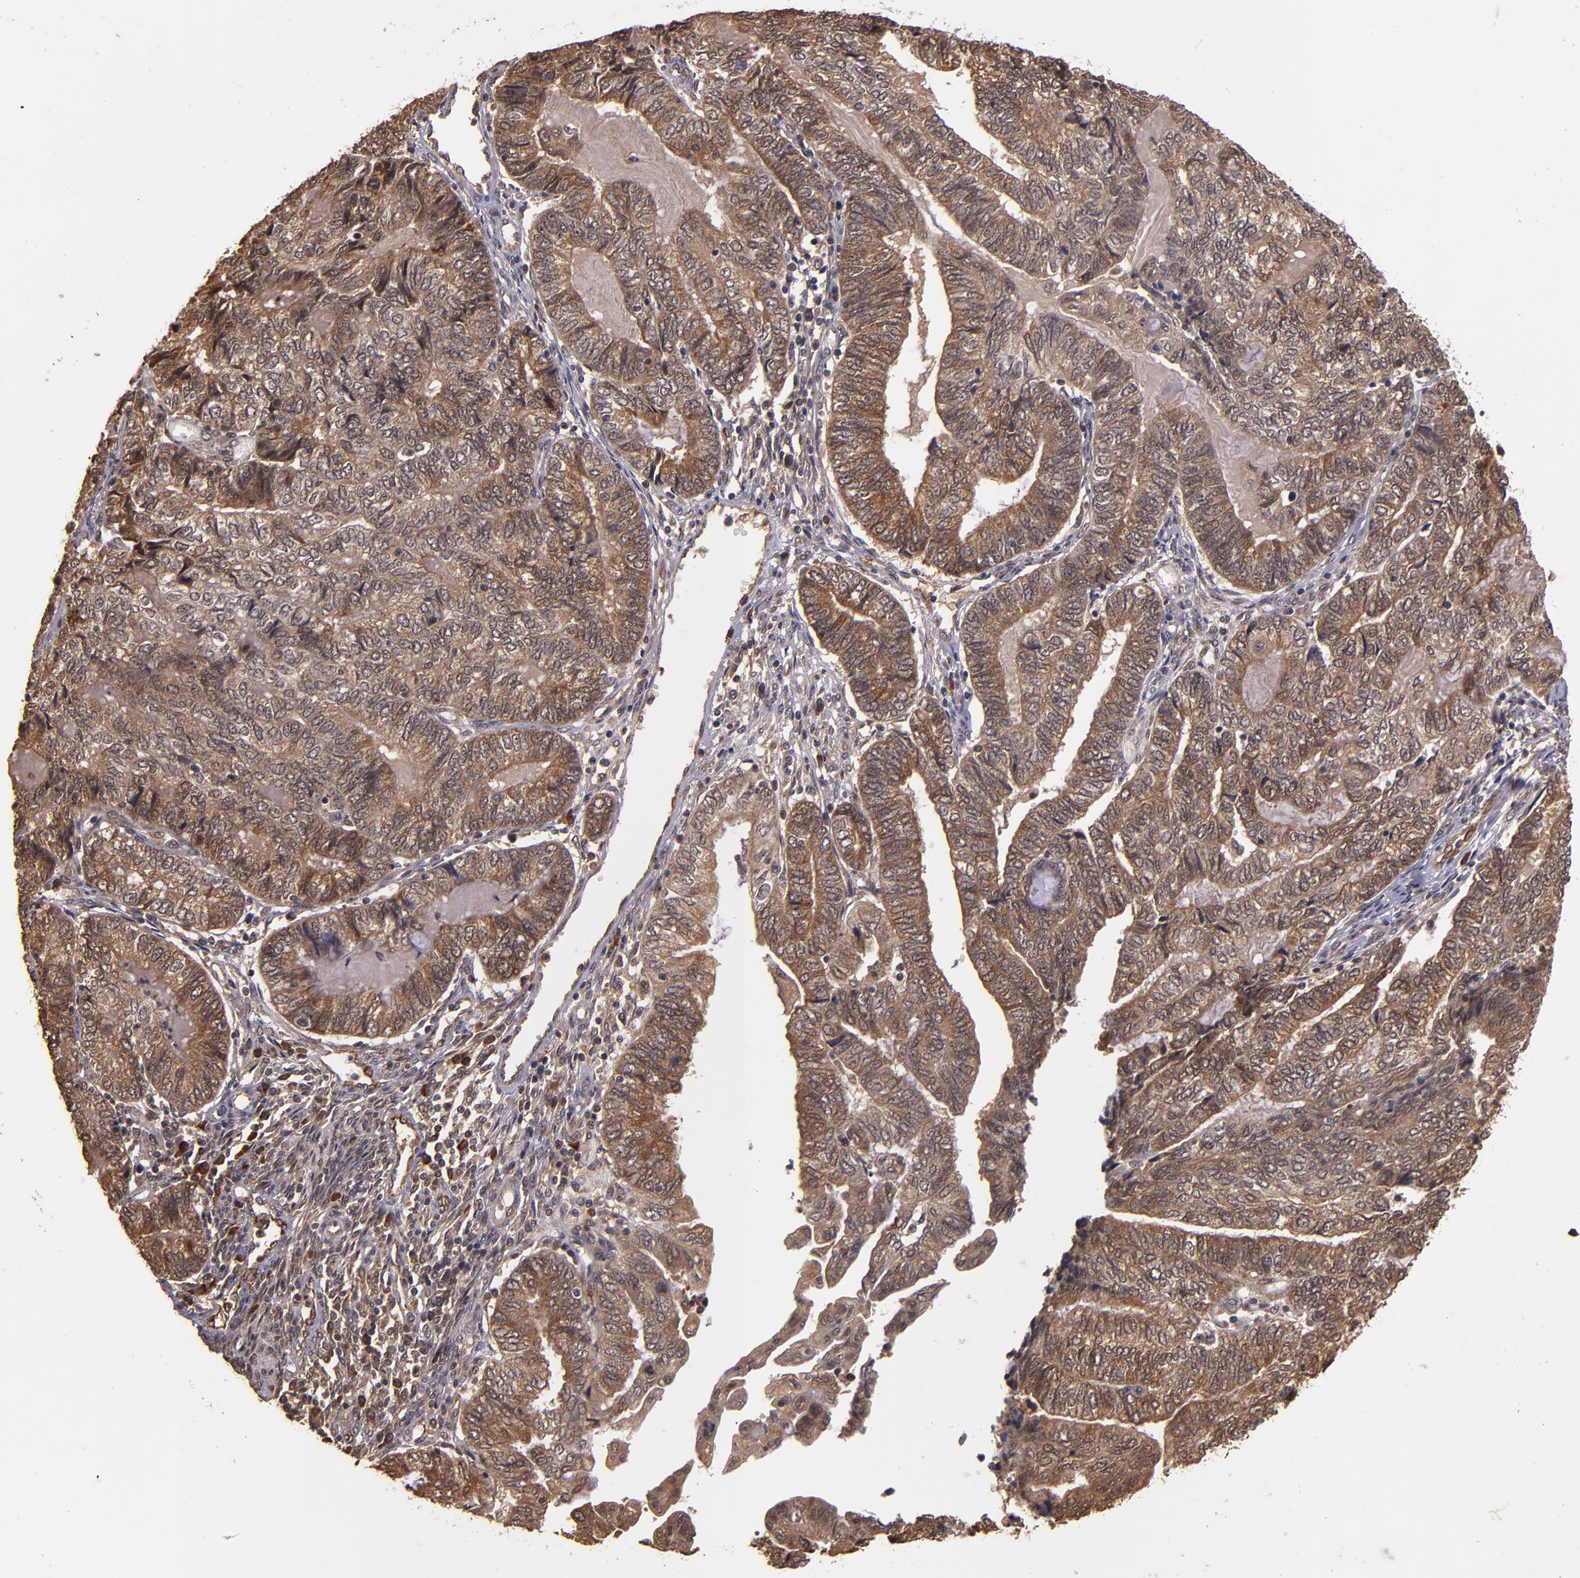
{"staining": {"intensity": "strong", "quantity": ">75%", "location": "cytoplasmic/membranous"}, "tissue": "endometrial cancer", "cell_type": "Tumor cells", "image_type": "cancer", "snomed": [{"axis": "morphology", "description": "Adenocarcinoma, NOS"}, {"axis": "topography", "description": "Uterus"}, {"axis": "topography", "description": "Endometrium"}], "caption": "IHC (DAB (3,3'-diaminobenzidine)) staining of adenocarcinoma (endometrial) exhibits strong cytoplasmic/membranous protein expression in about >75% of tumor cells.", "gene": "RIOK3", "patient": {"sex": "female", "age": 70}}